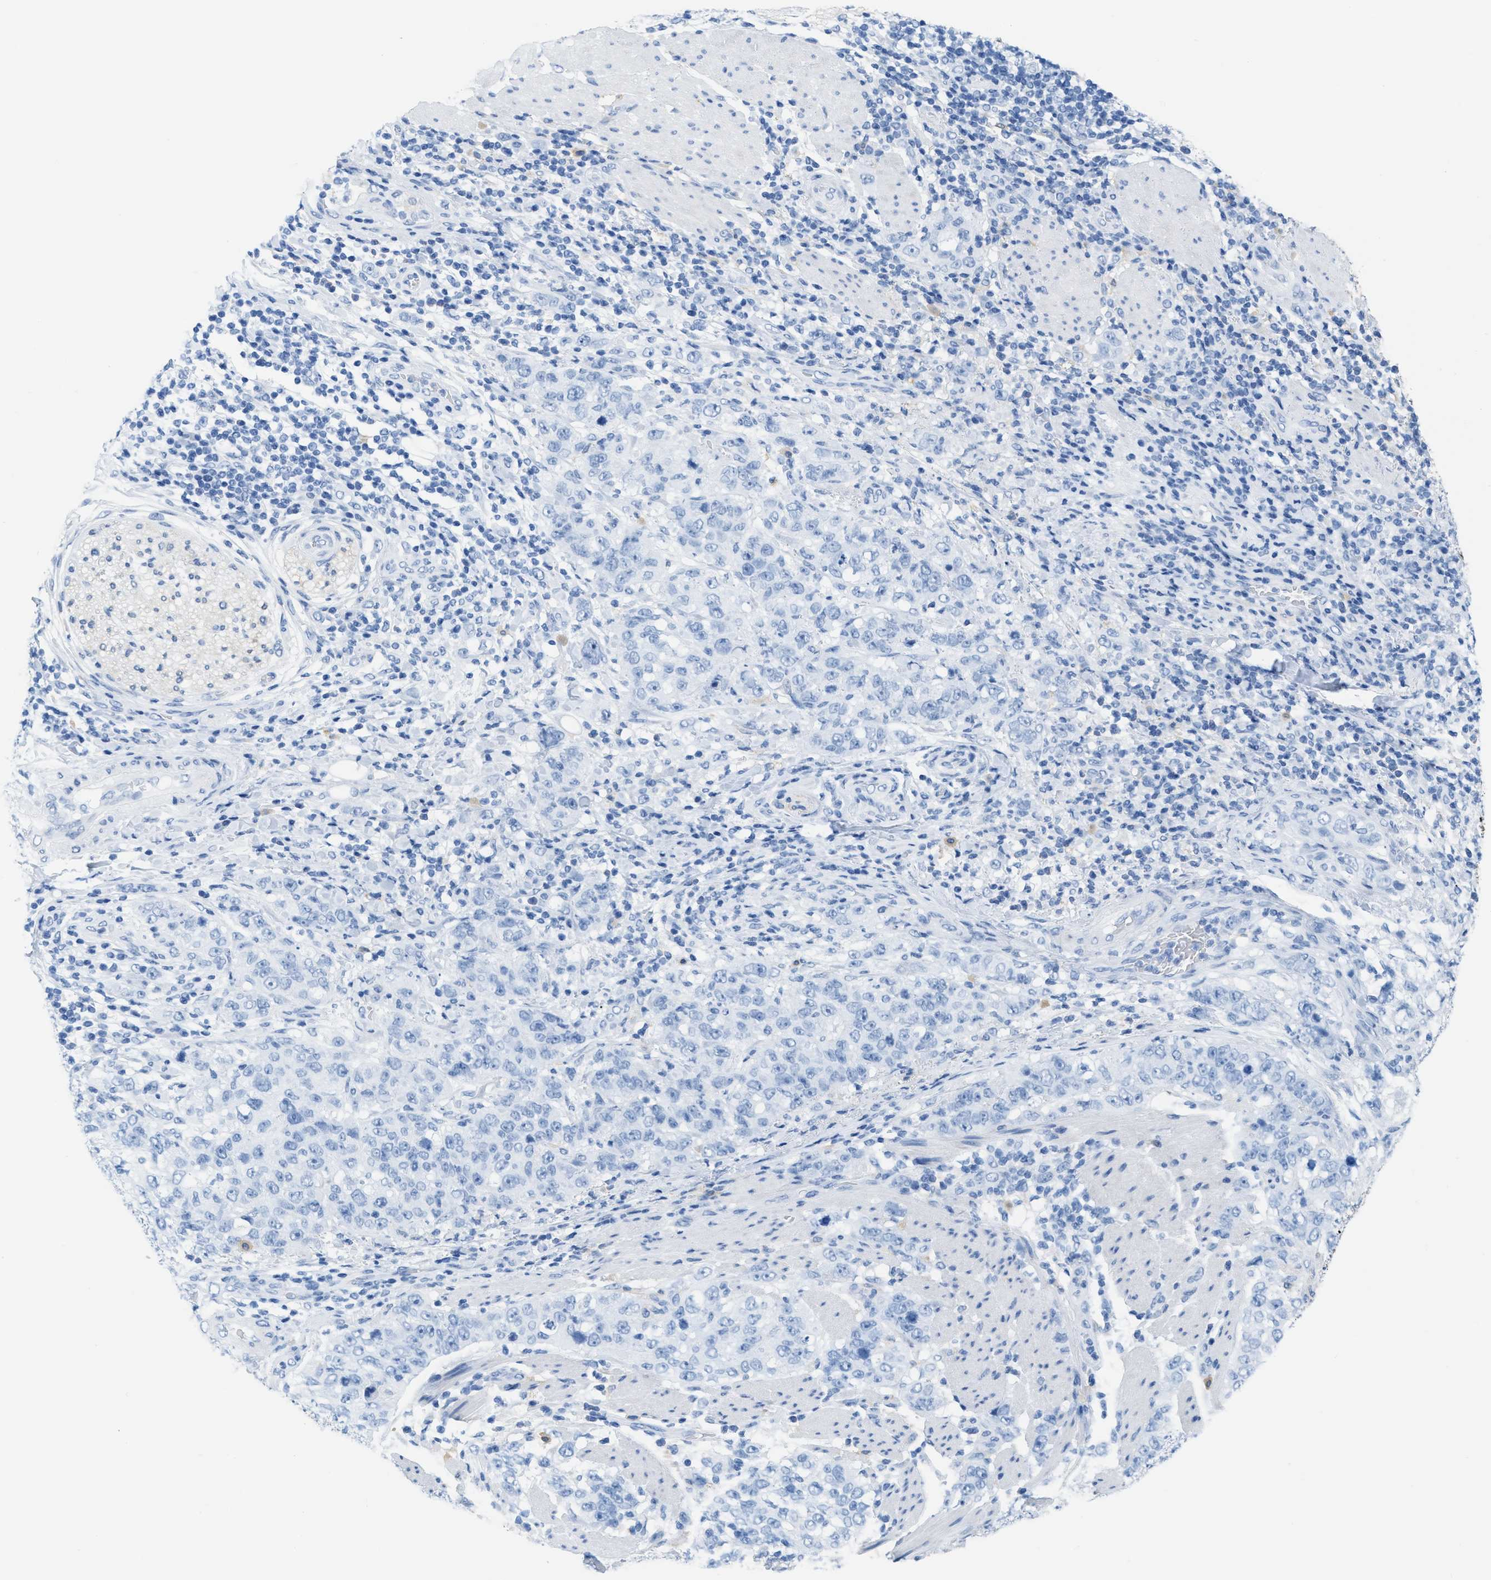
{"staining": {"intensity": "negative", "quantity": "none", "location": "none"}, "tissue": "stomach cancer", "cell_type": "Tumor cells", "image_type": "cancer", "snomed": [{"axis": "morphology", "description": "Adenocarcinoma, NOS"}, {"axis": "topography", "description": "Stomach"}], "caption": "Photomicrograph shows no protein staining in tumor cells of stomach cancer tissue.", "gene": "ASGR1", "patient": {"sex": "male", "age": 48}}